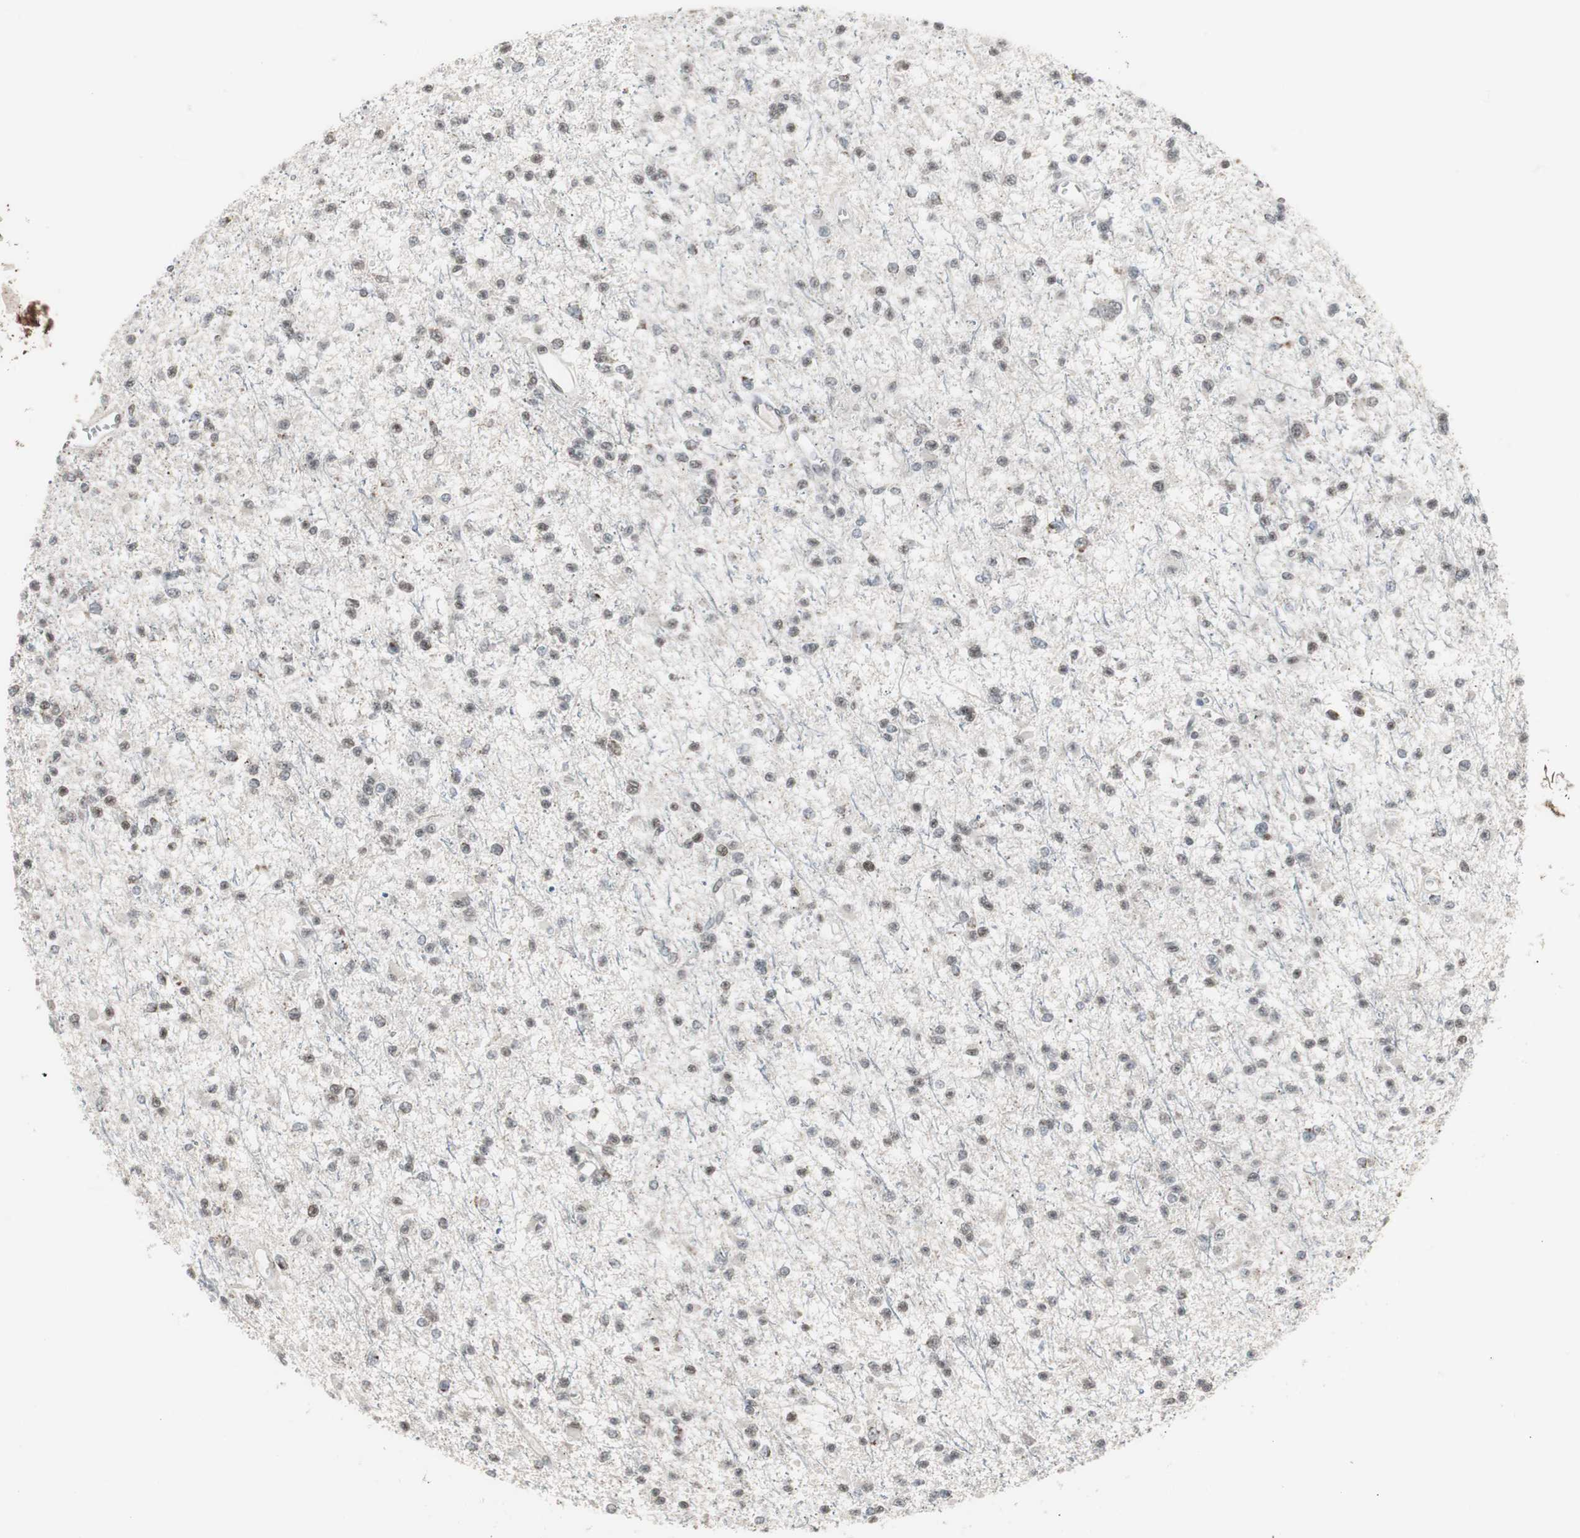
{"staining": {"intensity": "weak", "quantity": "25%-75%", "location": "nuclear"}, "tissue": "glioma", "cell_type": "Tumor cells", "image_type": "cancer", "snomed": [{"axis": "morphology", "description": "Glioma, malignant, Low grade"}, {"axis": "topography", "description": "Brain"}], "caption": "A low amount of weak nuclear staining is seen in approximately 25%-75% of tumor cells in malignant glioma (low-grade) tissue.", "gene": "RXRA", "patient": {"sex": "female", "age": 22}}